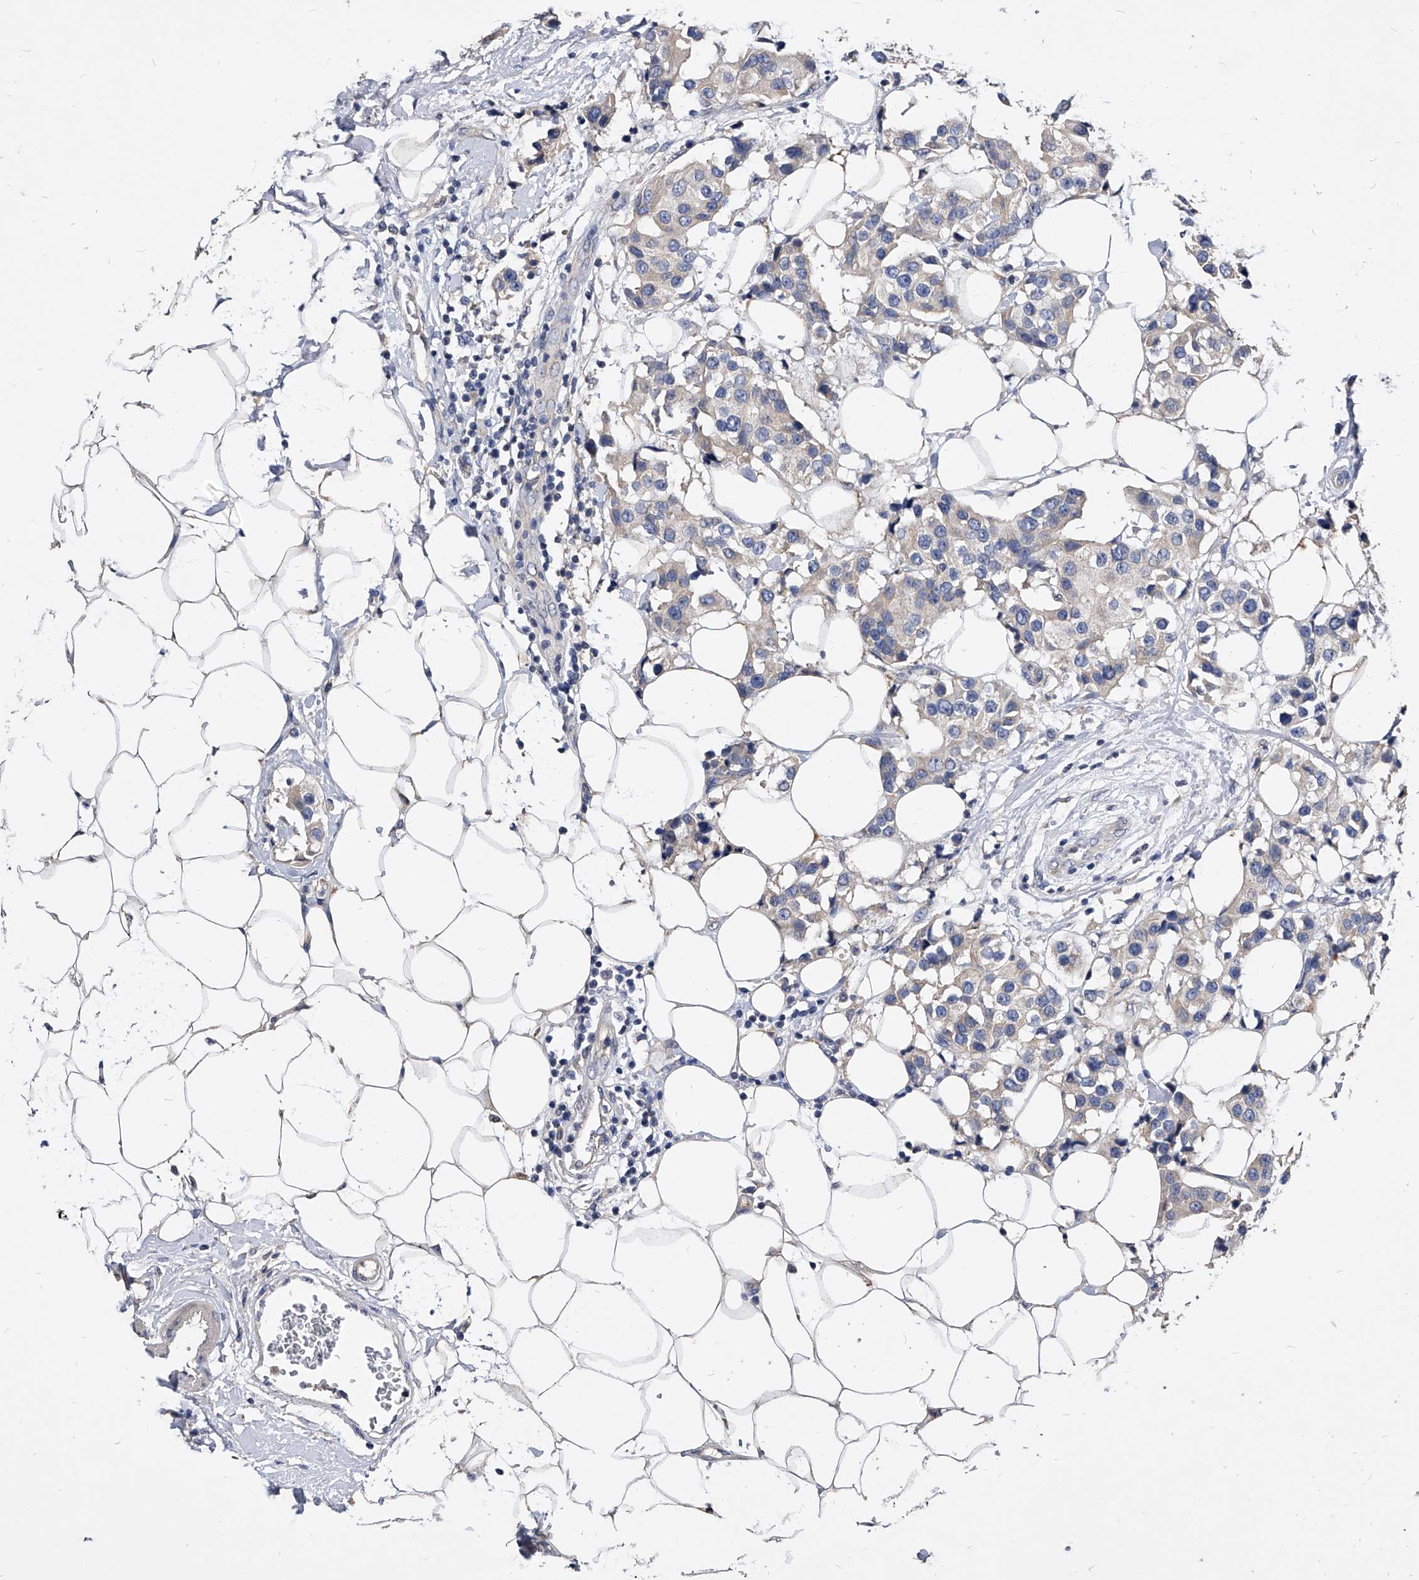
{"staining": {"intensity": "negative", "quantity": "none", "location": "none"}, "tissue": "breast cancer", "cell_type": "Tumor cells", "image_type": "cancer", "snomed": [{"axis": "morphology", "description": "Normal tissue, NOS"}, {"axis": "morphology", "description": "Duct carcinoma"}, {"axis": "topography", "description": "Breast"}], "caption": "Immunohistochemistry of breast cancer reveals no positivity in tumor cells.", "gene": "ARL4C", "patient": {"sex": "female", "age": 39}}